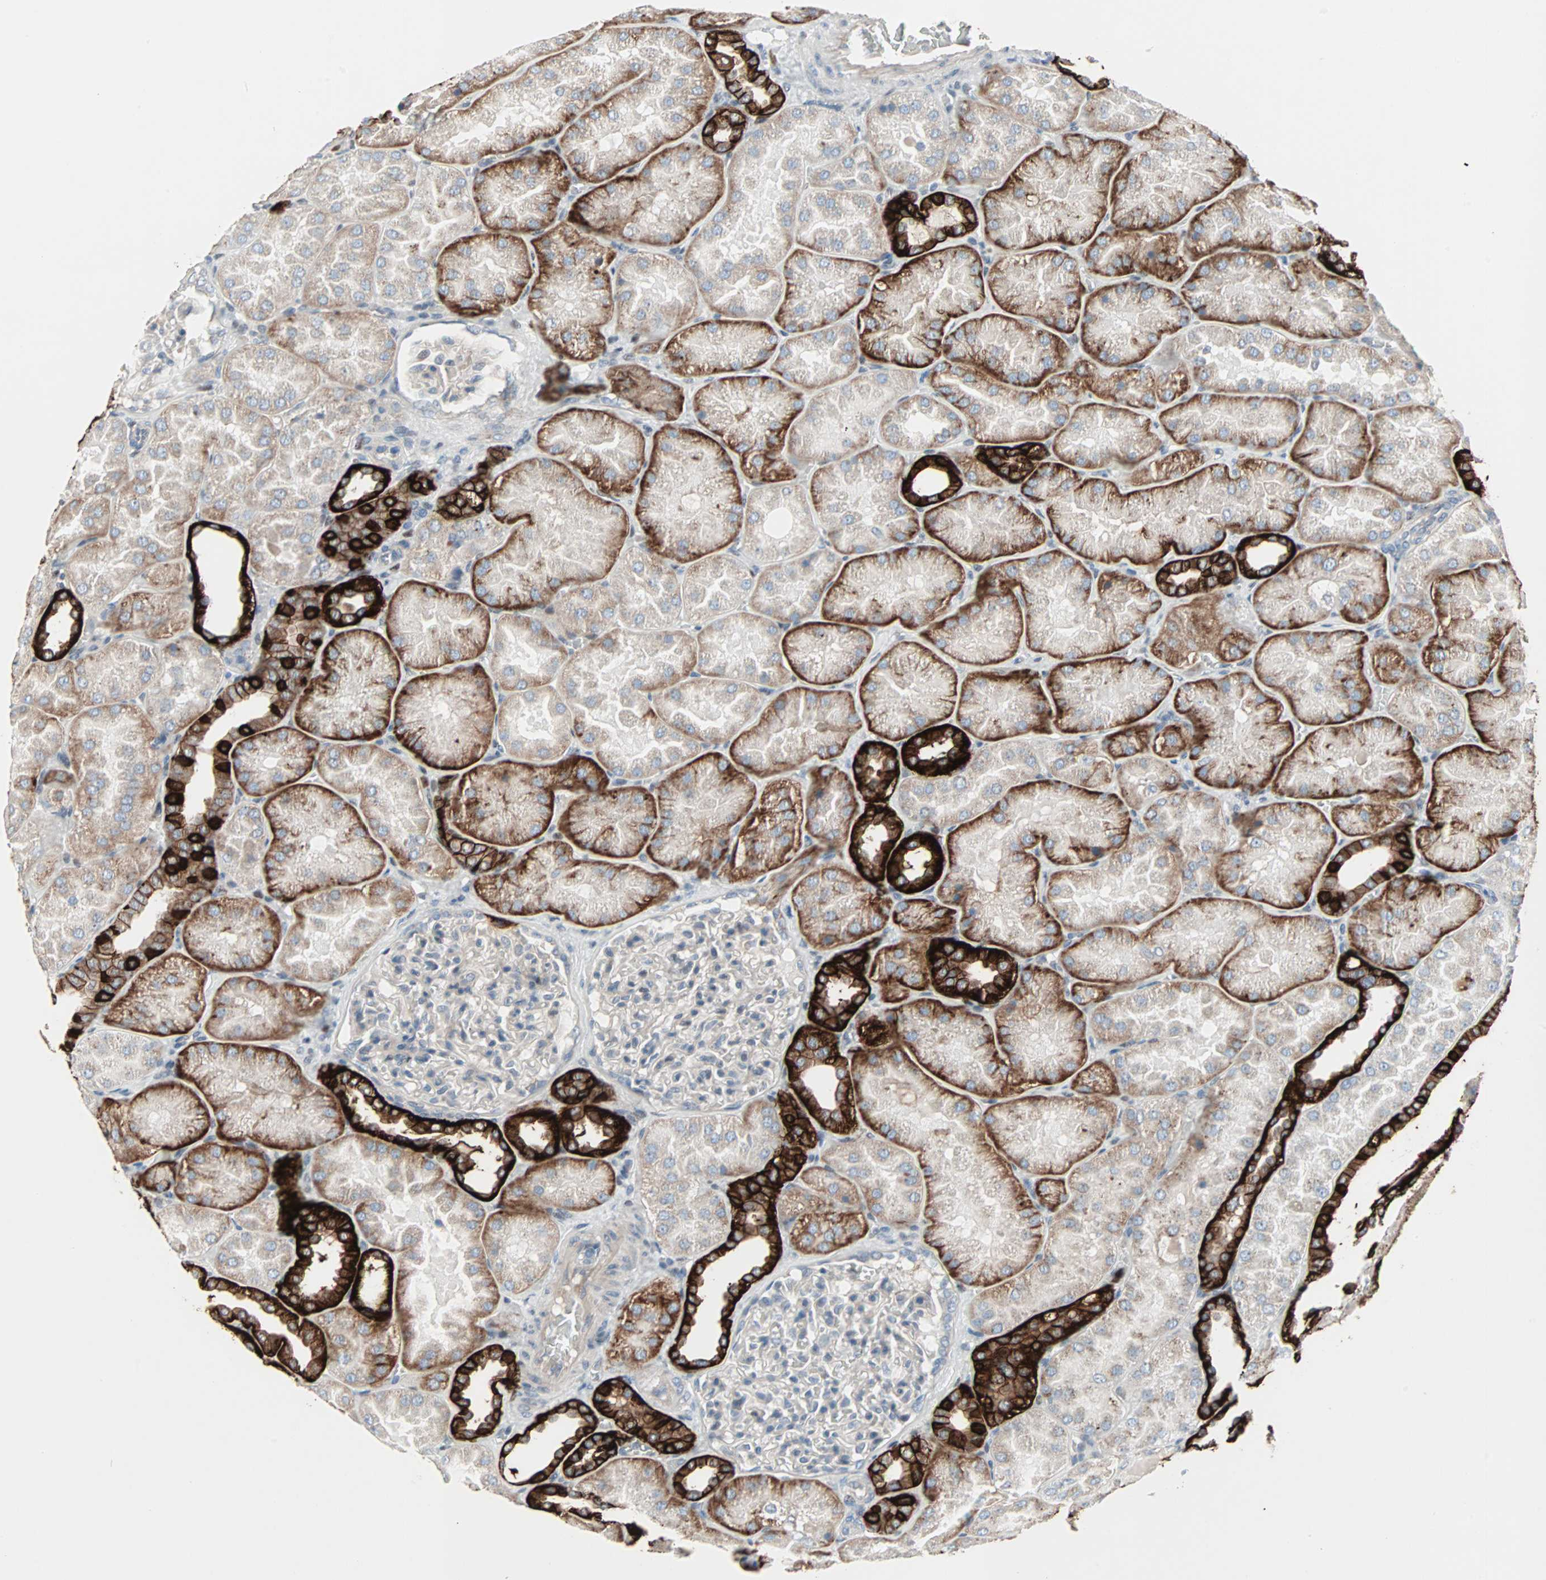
{"staining": {"intensity": "negative", "quantity": "none", "location": "none"}, "tissue": "kidney", "cell_type": "Cells in glomeruli", "image_type": "normal", "snomed": [{"axis": "morphology", "description": "Normal tissue, NOS"}, {"axis": "topography", "description": "Kidney"}], "caption": "Cells in glomeruli are negative for brown protein staining in benign kidney. The staining was performed using DAB (3,3'-diaminobenzidine) to visualize the protein expression in brown, while the nuclei were stained in blue with hematoxylin (Magnification: 20x).", "gene": "CAND2", "patient": {"sex": "male", "age": 28}}